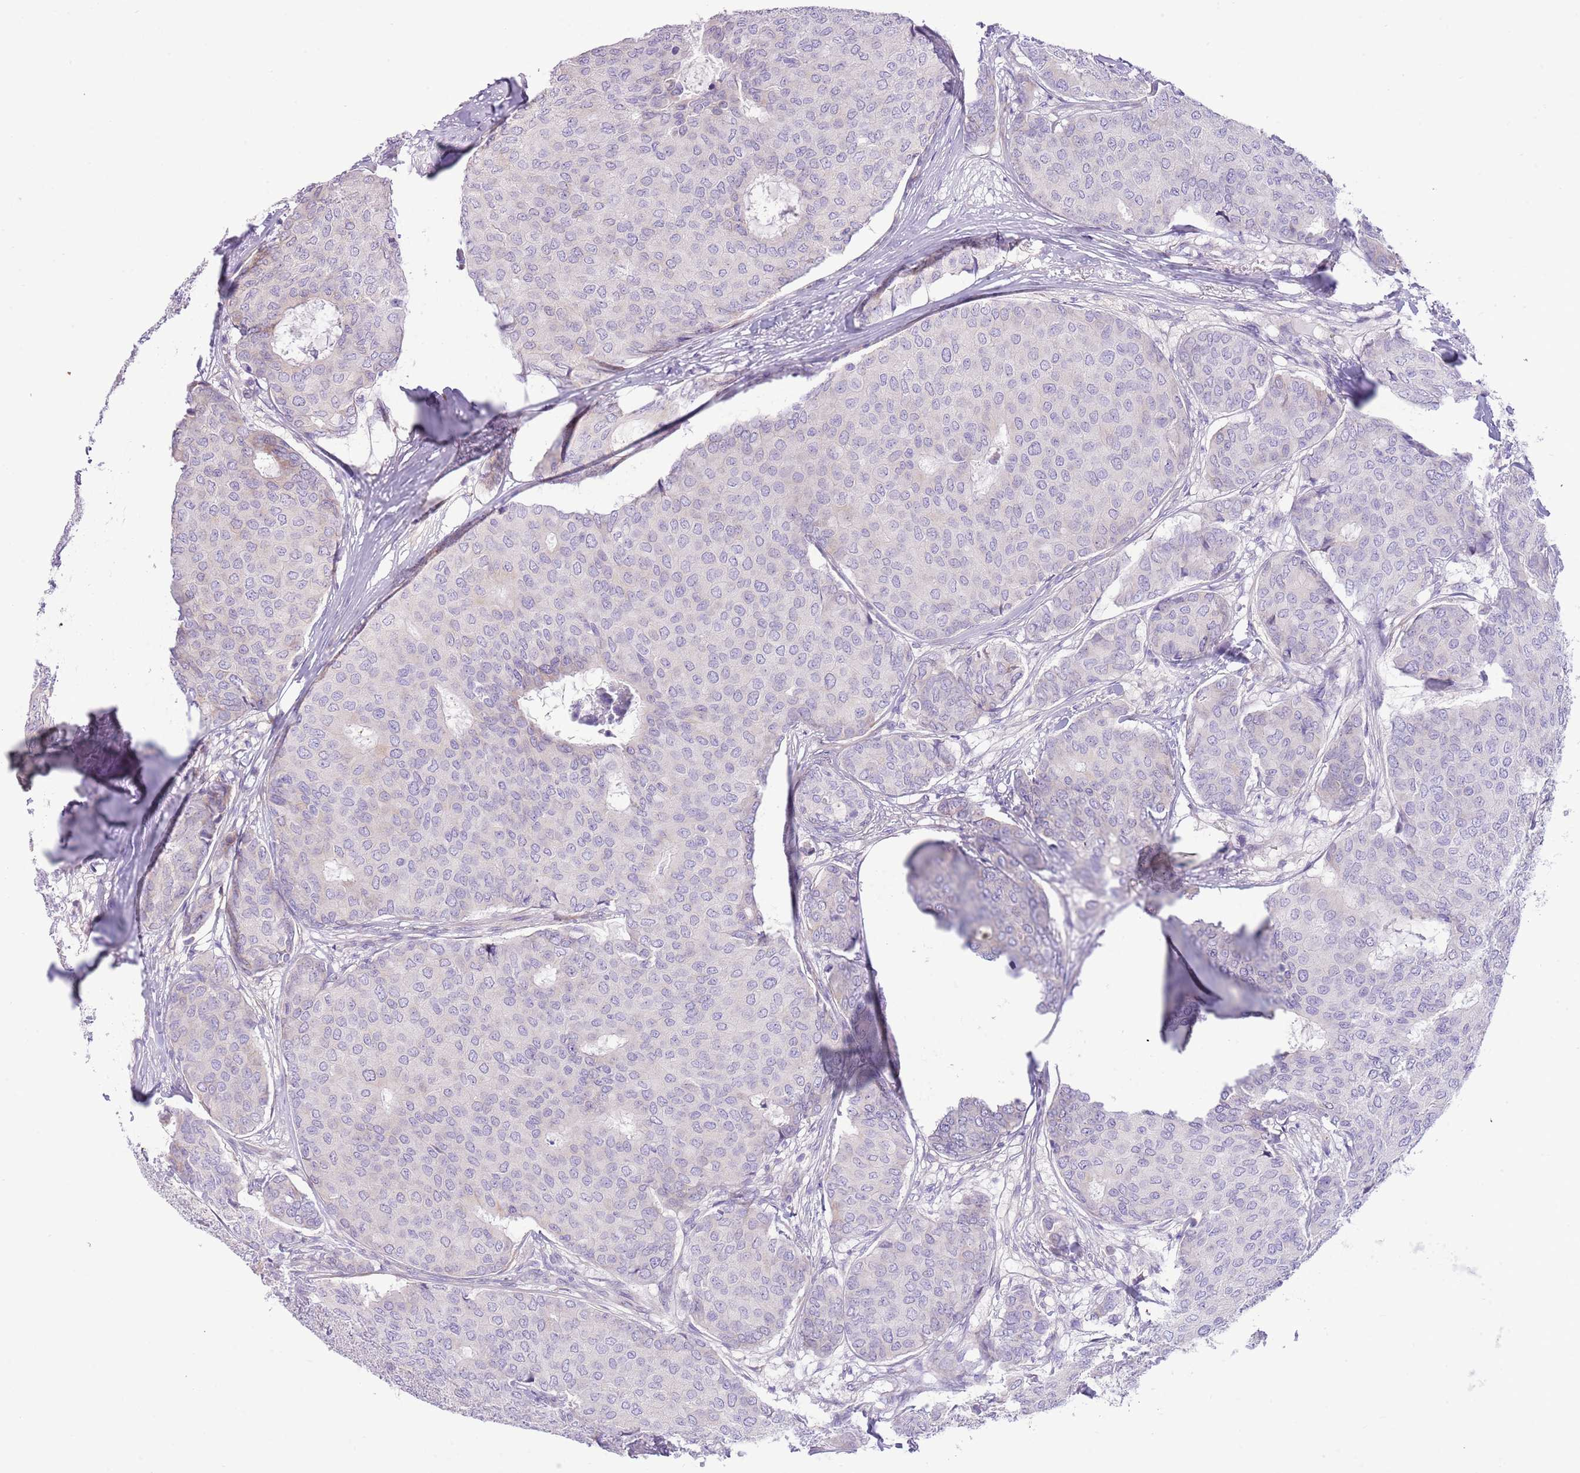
{"staining": {"intensity": "negative", "quantity": "none", "location": "none"}, "tissue": "breast cancer", "cell_type": "Tumor cells", "image_type": "cancer", "snomed": [{"axis": "morphology", "description": "Duct carcinoma"}, {"axis": "topography", "description": "Breast"}], "caption": "Immunohistochemical staining of human breast infiltrating ductal carcinoma shows no significant staining in tumor cells.", "gene": "ZC4H2", "patient": {"sex": "female", "age": 75}}